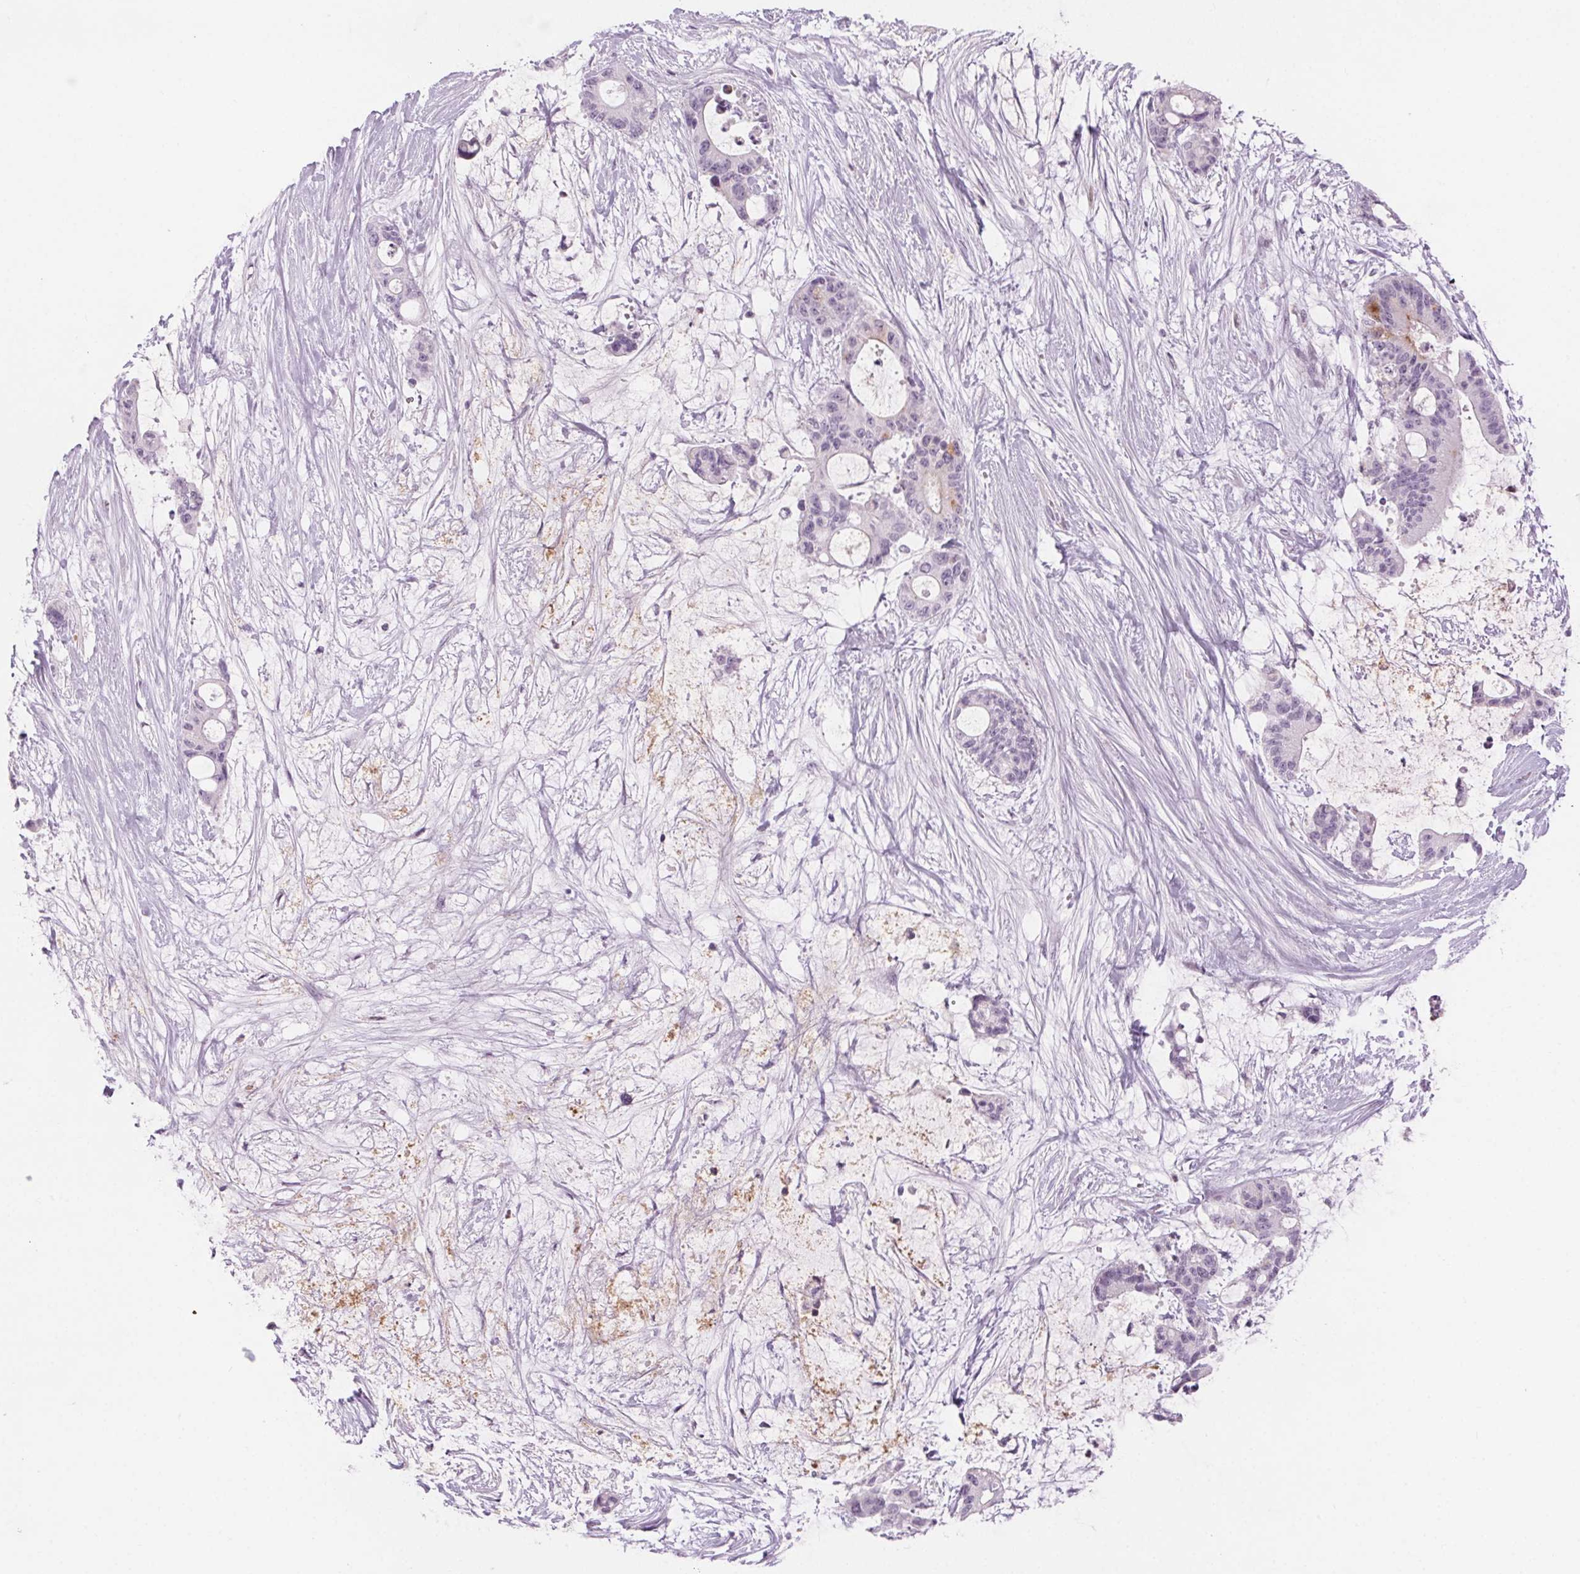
{"staining": {"intensity": "moderate", "quantity": "<25%", "location": "cytoplasmic/membranous"}, "tissue": "liver cancer", "cell_type": "Tumor cells", "image_type": "cancer", "snomed": [{"axis": "morphology", "description": "Normal tissue, NOS"}, {"axis": "morphology", "description": "Cholangiocarcinoma"}, {"axis": "topography", "description": "Liver"}, {"axis": "topography", "description": "Peripheral nerve tissue"}], "caption": "Protein expression analysis of liver cancer exhibits moderate cytoplasmic/membranous expression in approximately <25% of tumor cells. (IHC, brightfield microscopy, high magnification).", "gene": "SLC6A19", "patient": {"sex": "female", "age": 73}}